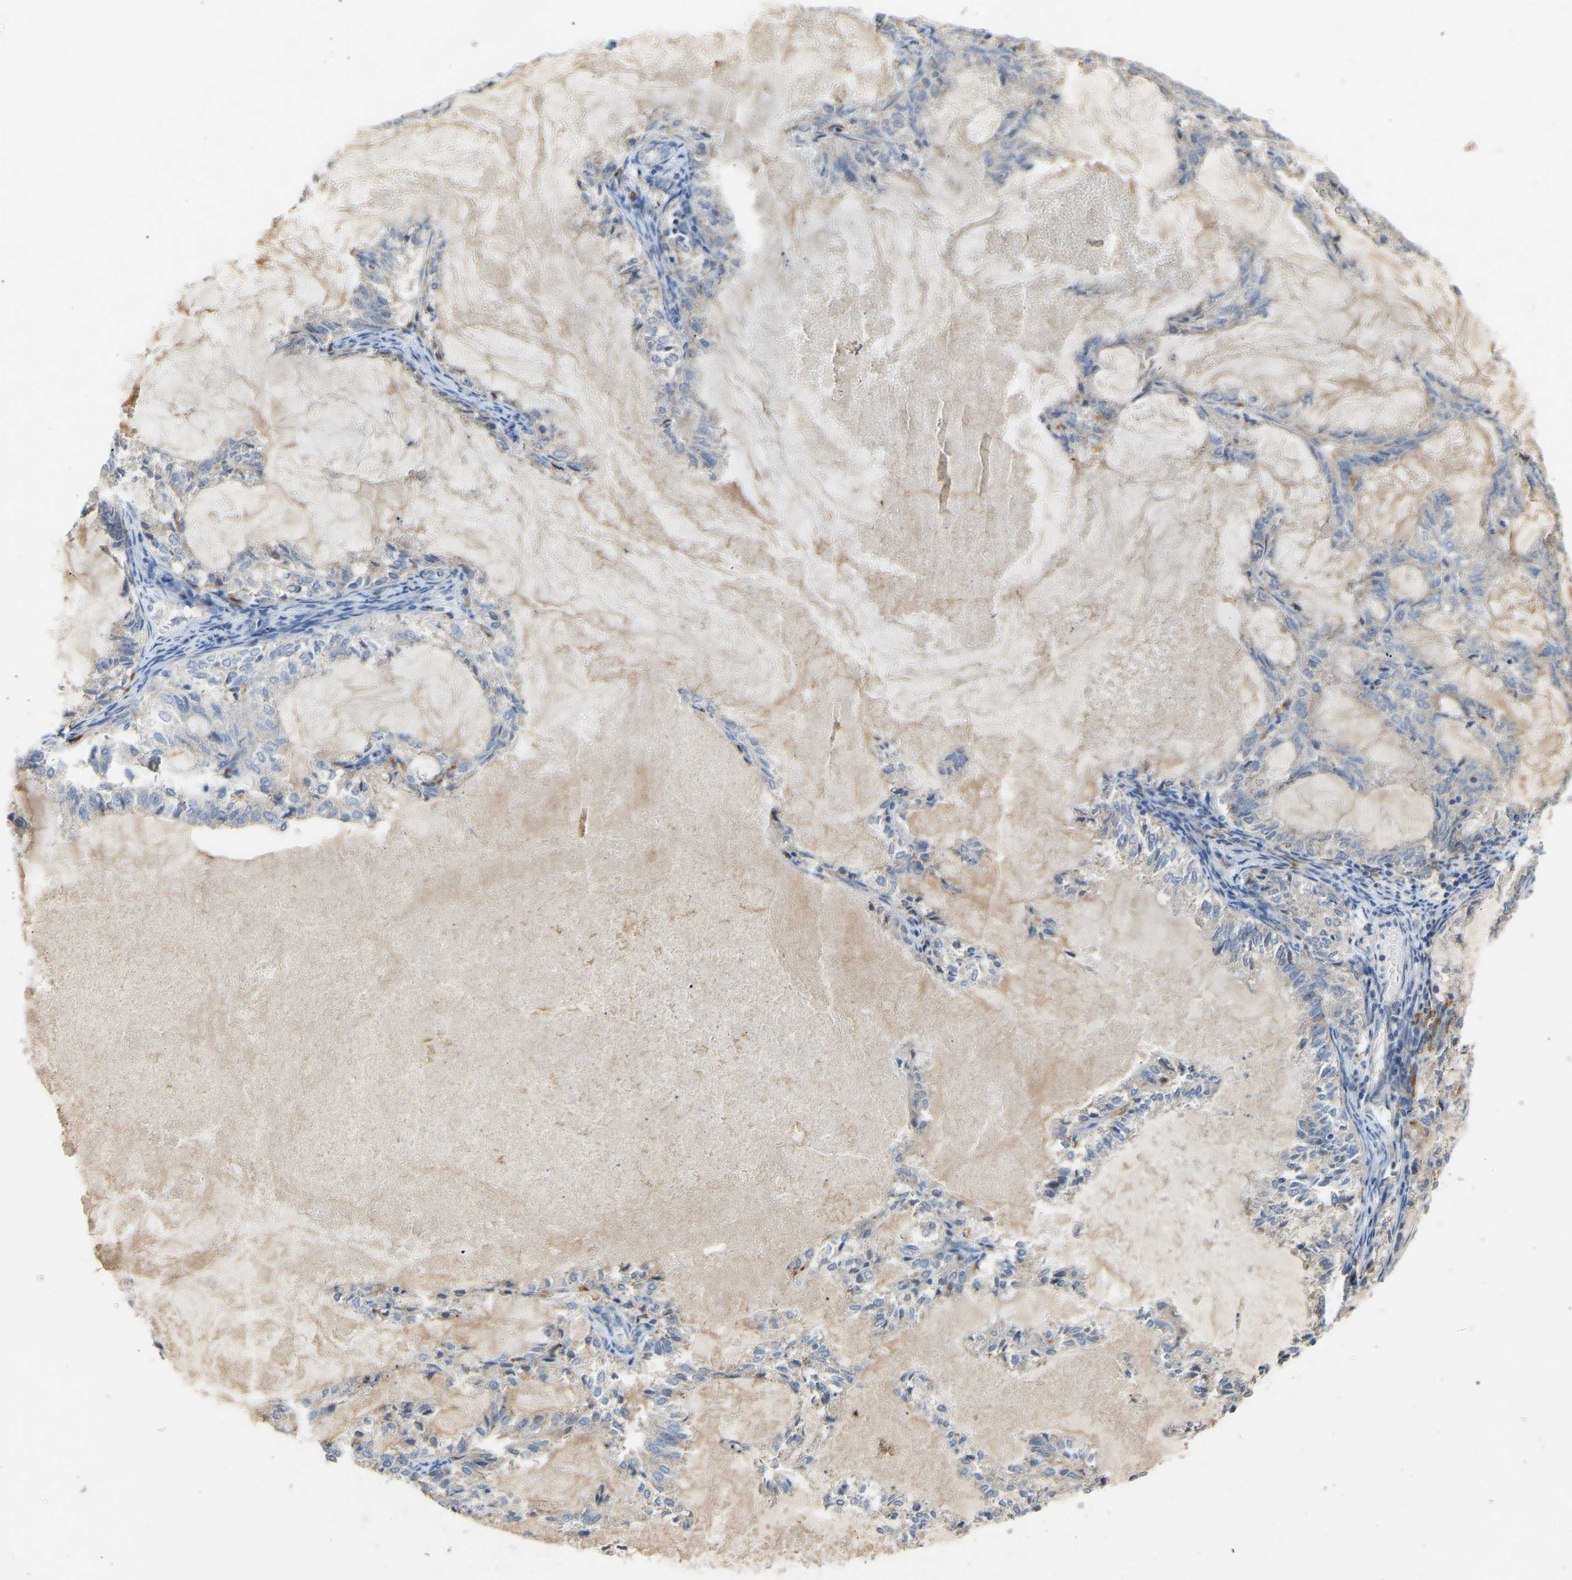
{"staining": {"intensity": "weak", "quantity": "<25%", "location": "cytoplasmic/membranous"}, "tissue": "endometrial cancer", "cell_type": "Tumor cells", "image_type": "cancer", "snomed": [{"axis": "morphology", "description": "Adenocarcinoma, NOS"}, {"axis": "topography", "description": "Endometrium"}], "caption": "Photomicrograph shows no significant protein expression in tumor cells of endometrial cancer (adenocarcinoma).", "gene": "RGP1", "patient": {"sex": "female", "age": 86}}